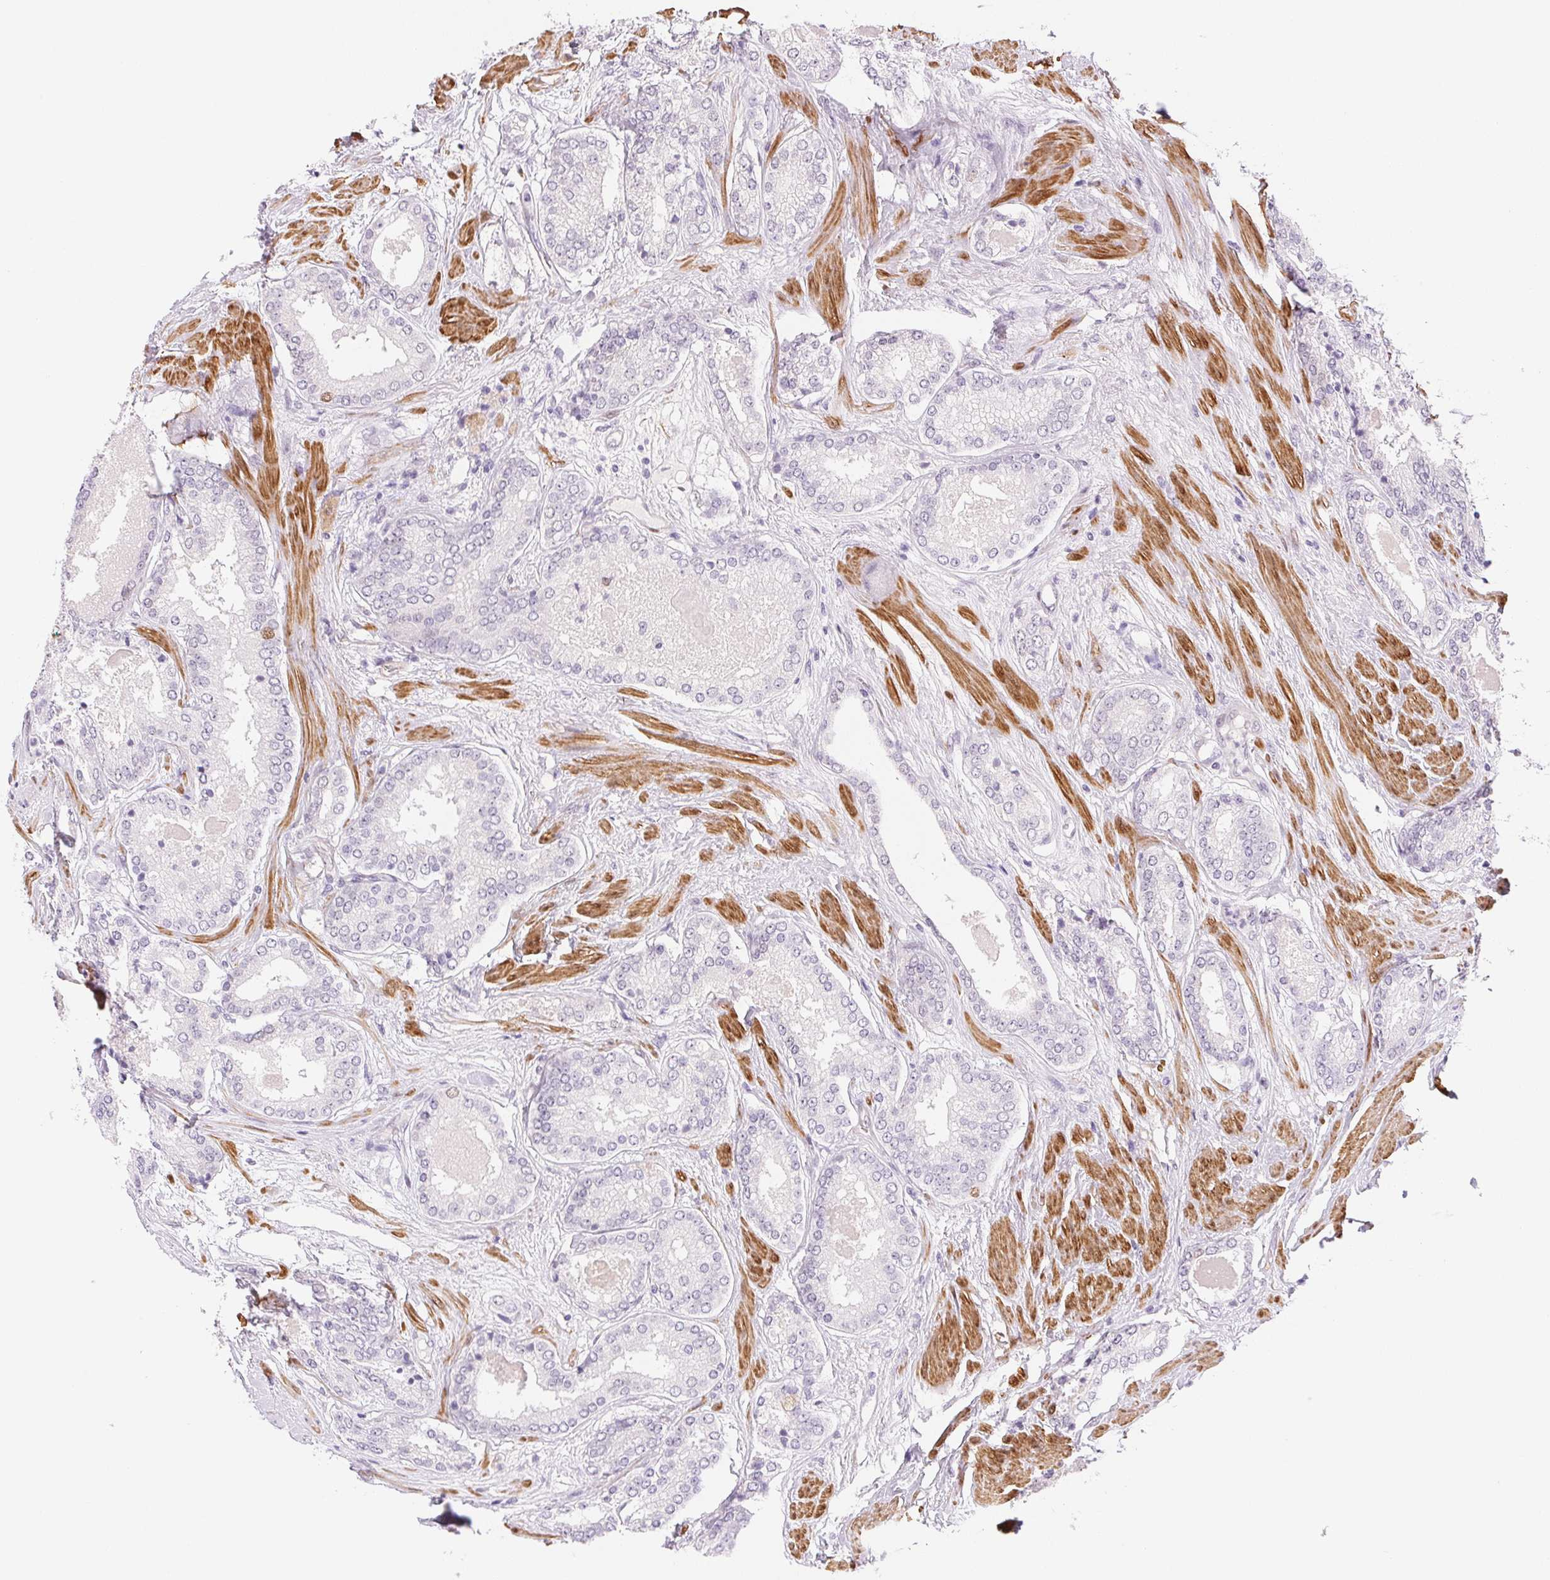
{"staining": {"intensity": "negative", "quantity": "none", "location": "none"}, "tissue": "prostate cancer", "cell_type": "Tumor cells", "image_type": "cancer", "snomed": [{"axis": "morphology", "description": "Adenocarcinoma, NOS"}, {"axis": "morphology", "description": "Adenocarcinoma, Low grade"}, {"axis": "topography", "description": "Prostate"}], "caption": "A micrograph of prostate cancer (adenocarcinoma (low-grade)) stained for a protein displays no brown staining in tumor cells. (DAB (3,3'-diaminobenzidine) immunohistochemistry (IHC) with hematoxylin counter stain).", "gene": "SMTN", "patient": {"sex": "male", "age": 68}}